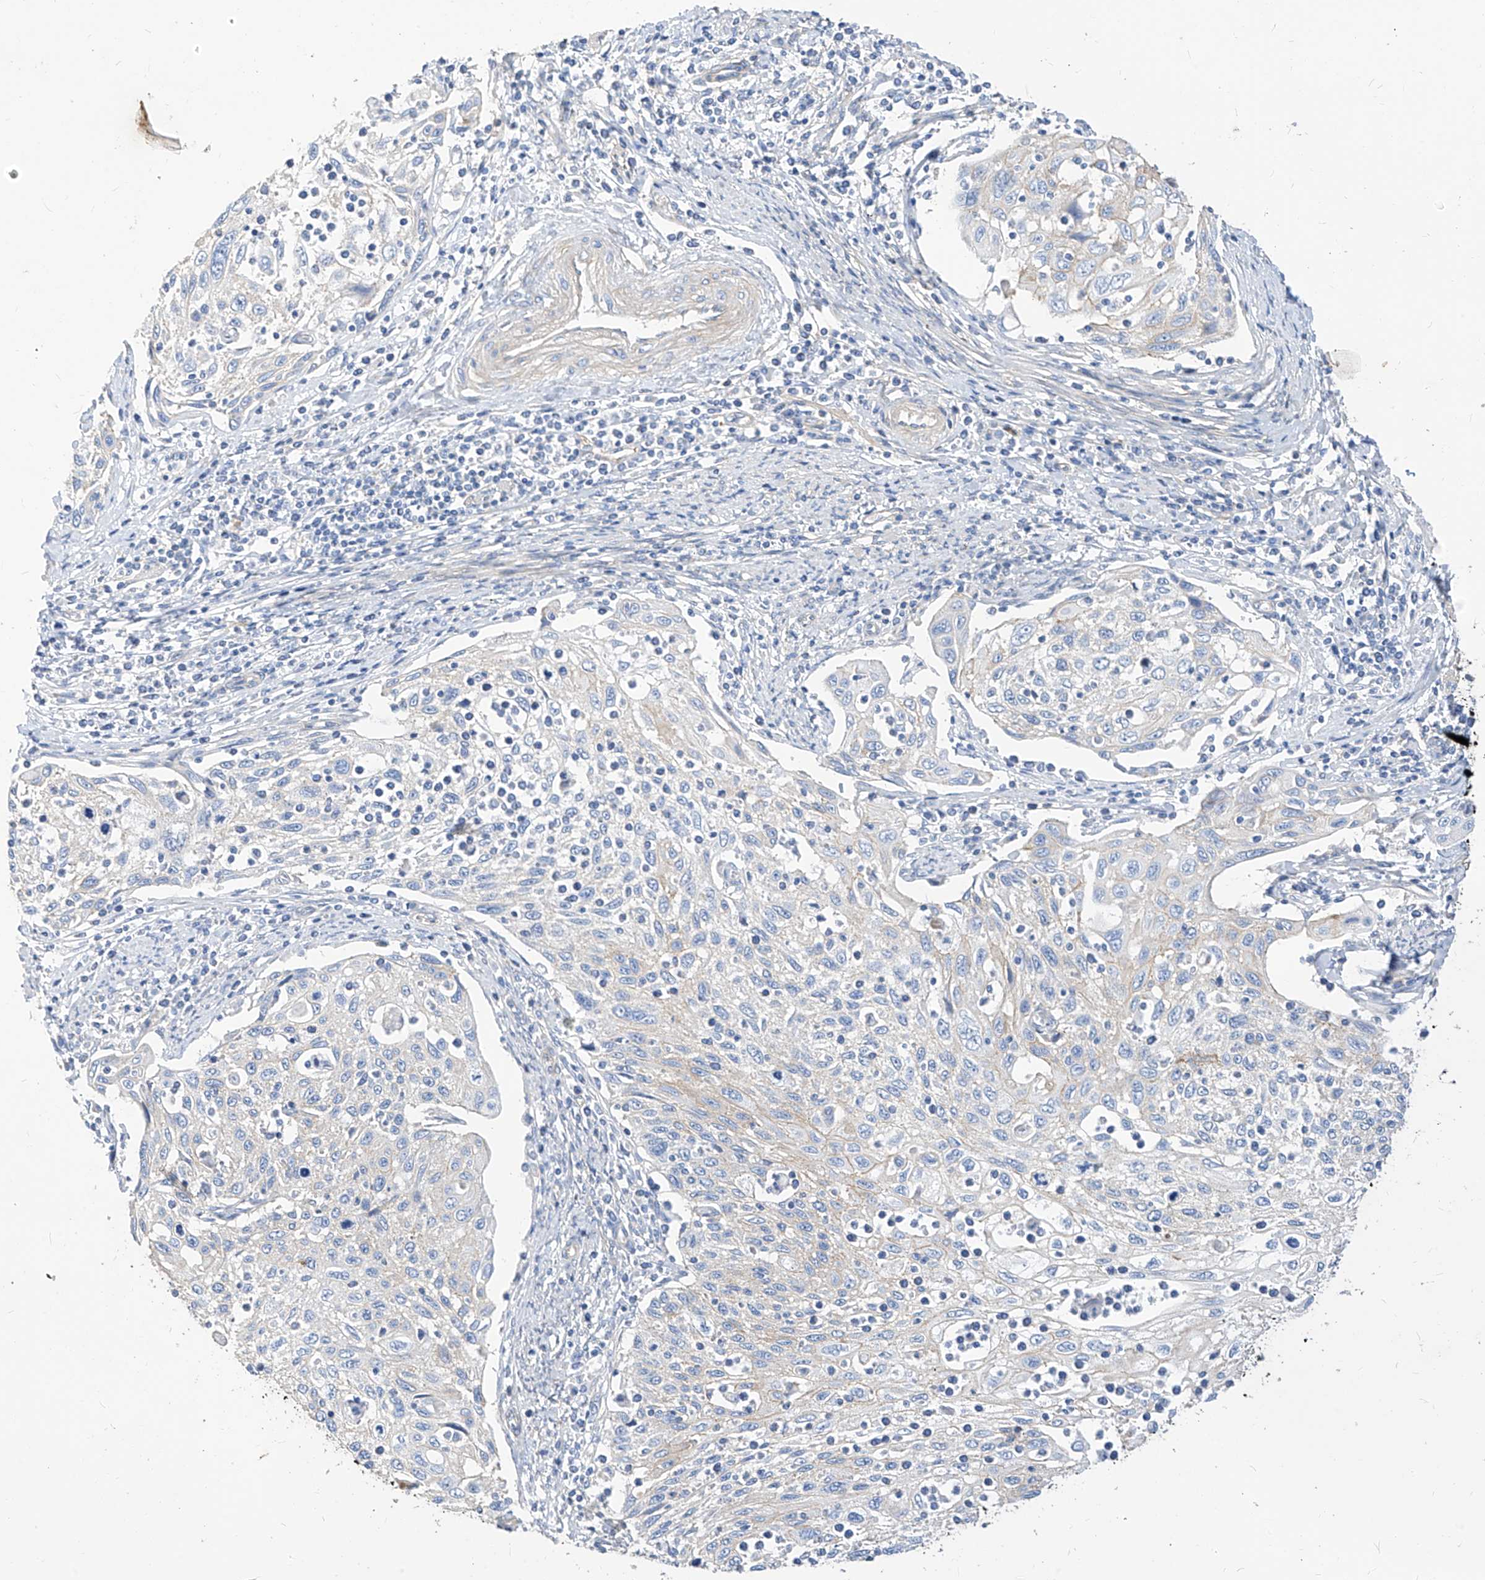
{"staining": {"intensity": "negative", "quantity": "none", "location": "none"}, "tissue": "cervical cancer", "cell_type": "Tumor cells", "image_type": "cancer", "snomed": [{"axis": "morphology", "description": "Squamous cell carcinoma, NOS"}, {"axis": "topography", "description": "Cervix"}], "caption": "DAB immunohistochemical staining of squamous cell carcinoma (cervical) reveals no significant positivity in tumor cells.", "gene": "SCGB2A1", "patient": {"sex": "female", "age": 70}}